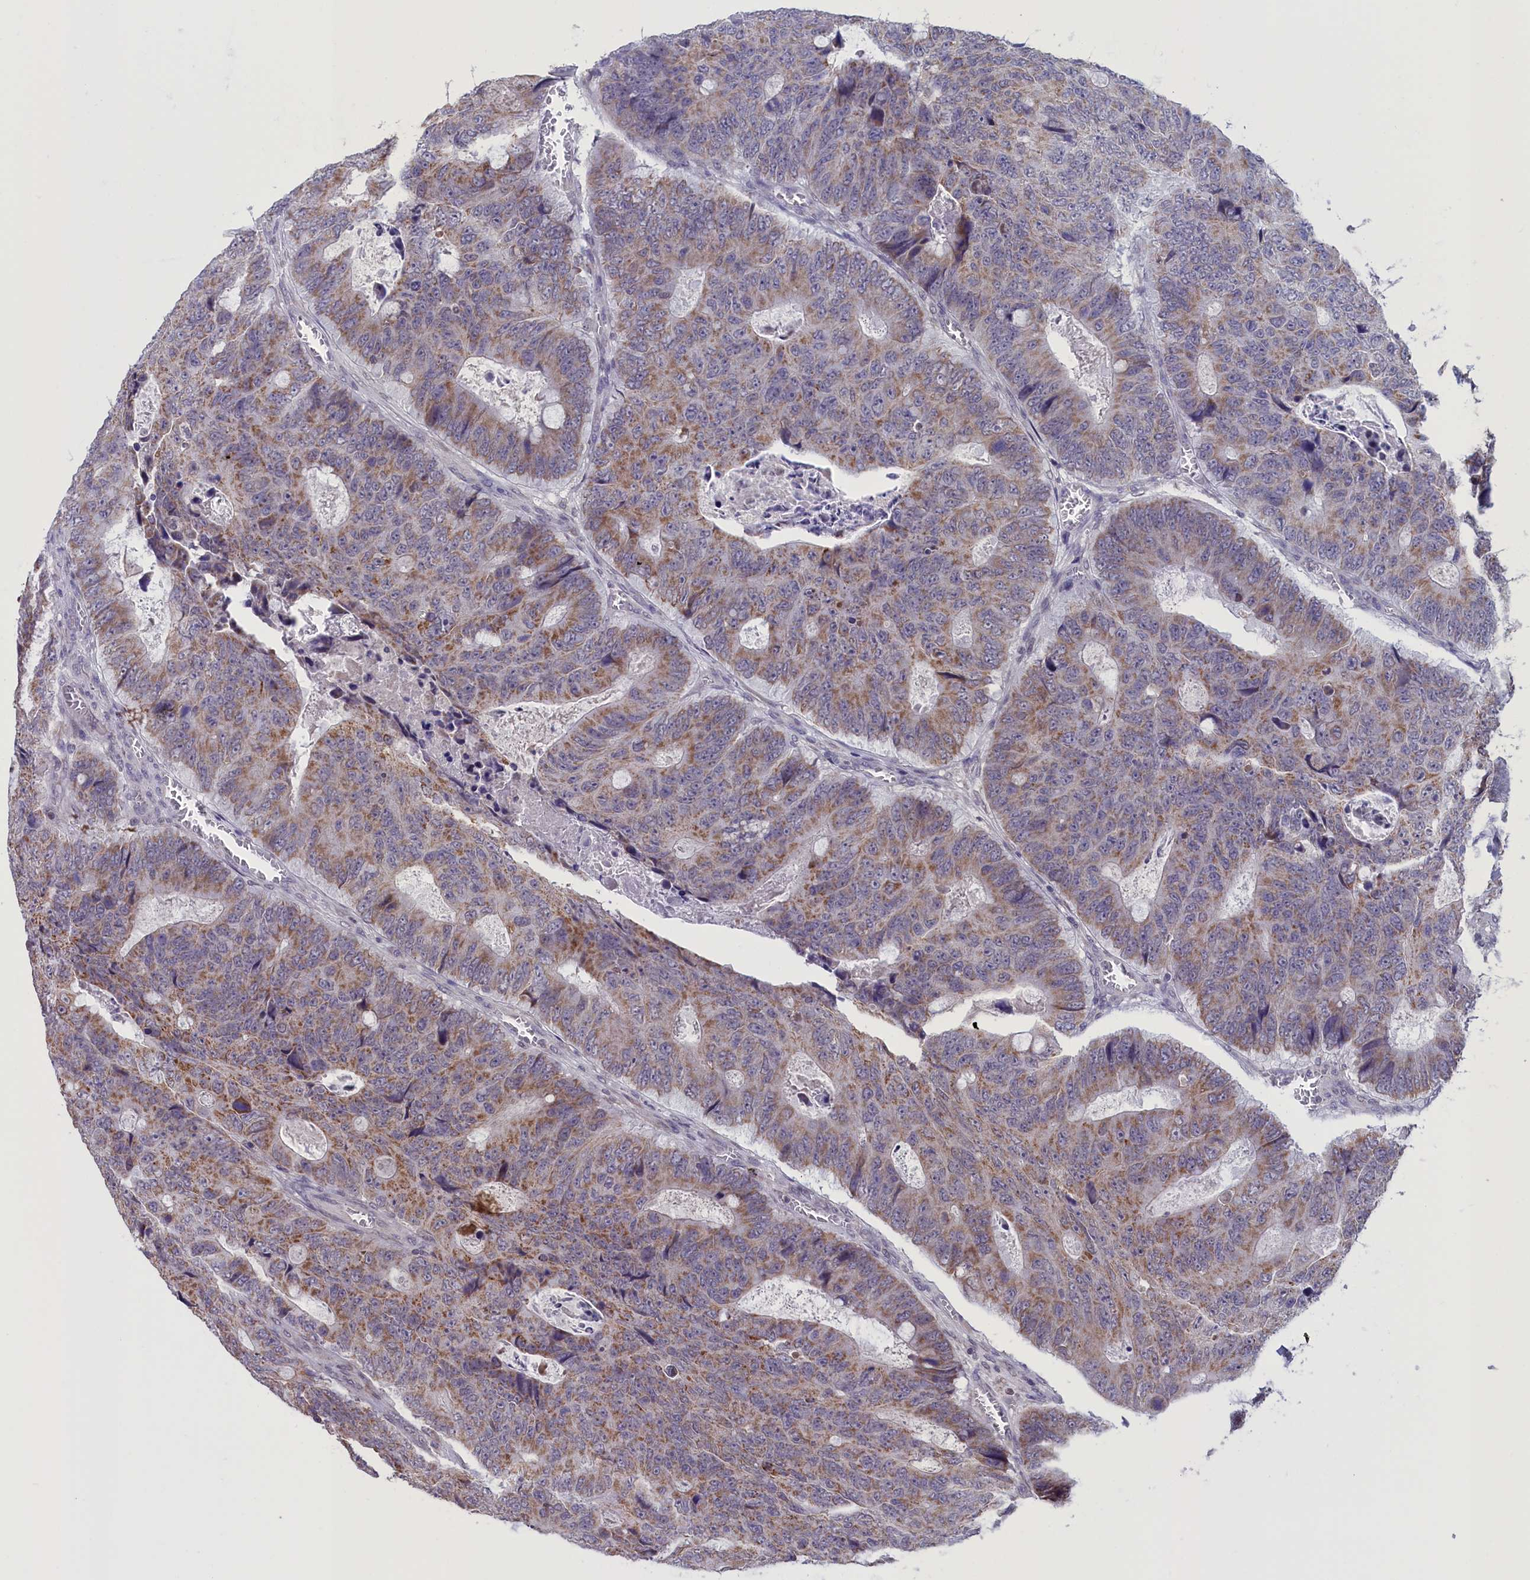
{"staining": {"intensity": "moderate", "quantity": ">75%", "location": "cytoplasmic/membranous"}, "tissue": "colorectal cancer", "cell_type": "Tumor cells", "image_type": "cancer", "snomed": [{"axis": "morphology", "description": "Adenocarcinoma, NOS"}, {"axis": "topography", "description": "Colon"}], "caption": "This is an image of IHC staining of colorectal adenocarcinoma, which shows moderate staining in the cytoplasmic/membranous of tumor cells.", "gene": "PARS2", "patient": {"sex": "male", "age": 87}}